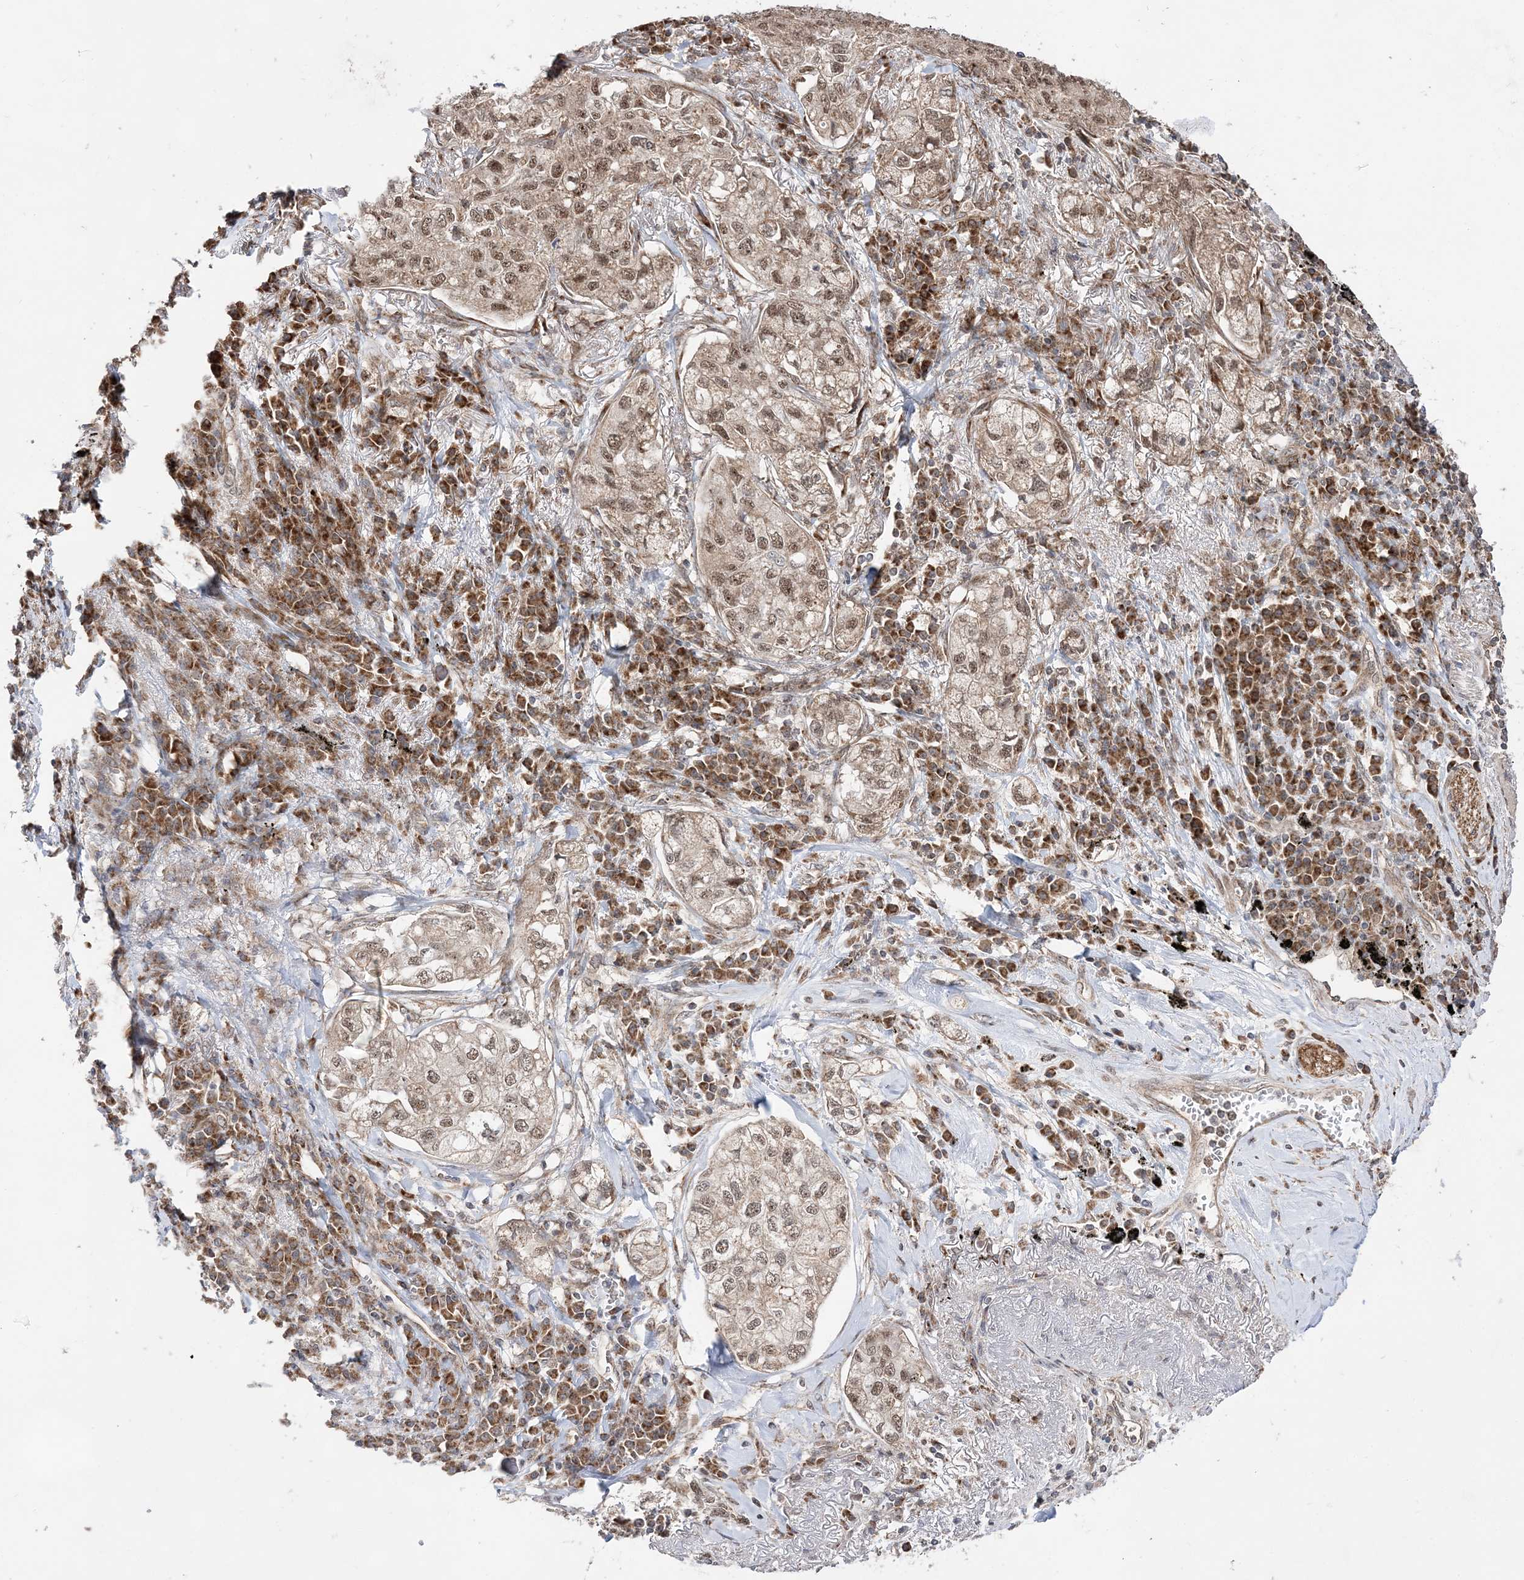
{"staining": {"intensity": "moderate", "quantity": "25%-75%", "location": "cytoplasmic/membranous,nuclear"}, "tissue": "lung cancer", "cell_type": "Tumor cells", "image_type": "cancer", "snomed": [{"axis": "morphology", "description": "Adenocarcinoma, NOS"}, {"axis": "topography", "description": "Lung"}], "caption": "IHC histopathology image of lung cancer (adenocarcinoma) stained for a protein (brown), which displays medium levels of moderate cytoplasmic/membranous and nuclear expression in about 25%-75% of tumor cells.", "gene": "DALRD3", "patient": {"sex": "male", "age": 65}}